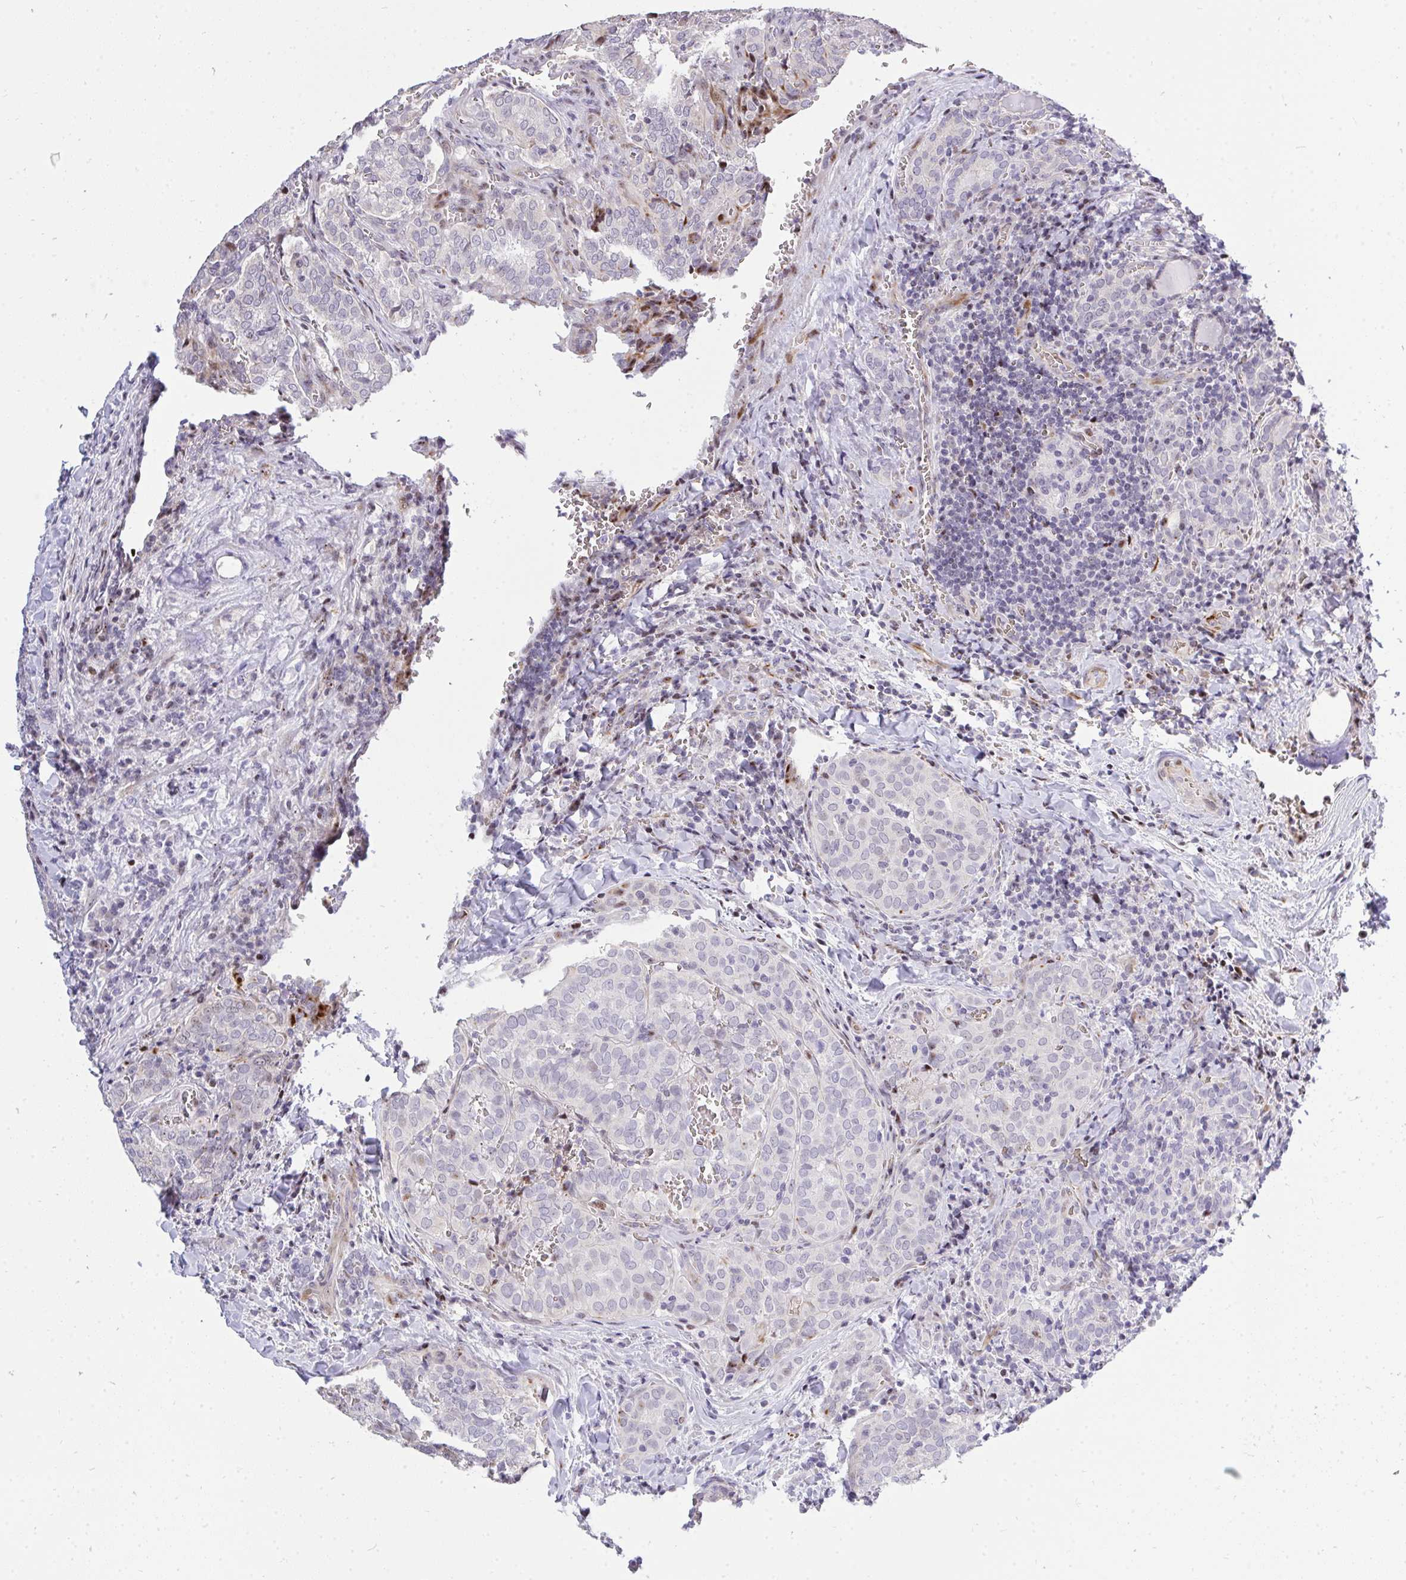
{"staining": {"intensity": "negative", "quantity": "none", "location": "none"}, "tissue": "thyroid cancer", "cell_type": "Tumor cells", "image_type": "cancer", "snomed": [{"axis": "morphology", "description": "Papillary adenocarcinoma, NOS"}, {"axis": "topography", "description": "Thyroid gland"}], "caption": "Immunohistochemistry of thyroid cancer shows no positivity in tumor cells.", "gene": "PLPPR3", "patient": {"sex": "female", "age": 30}}